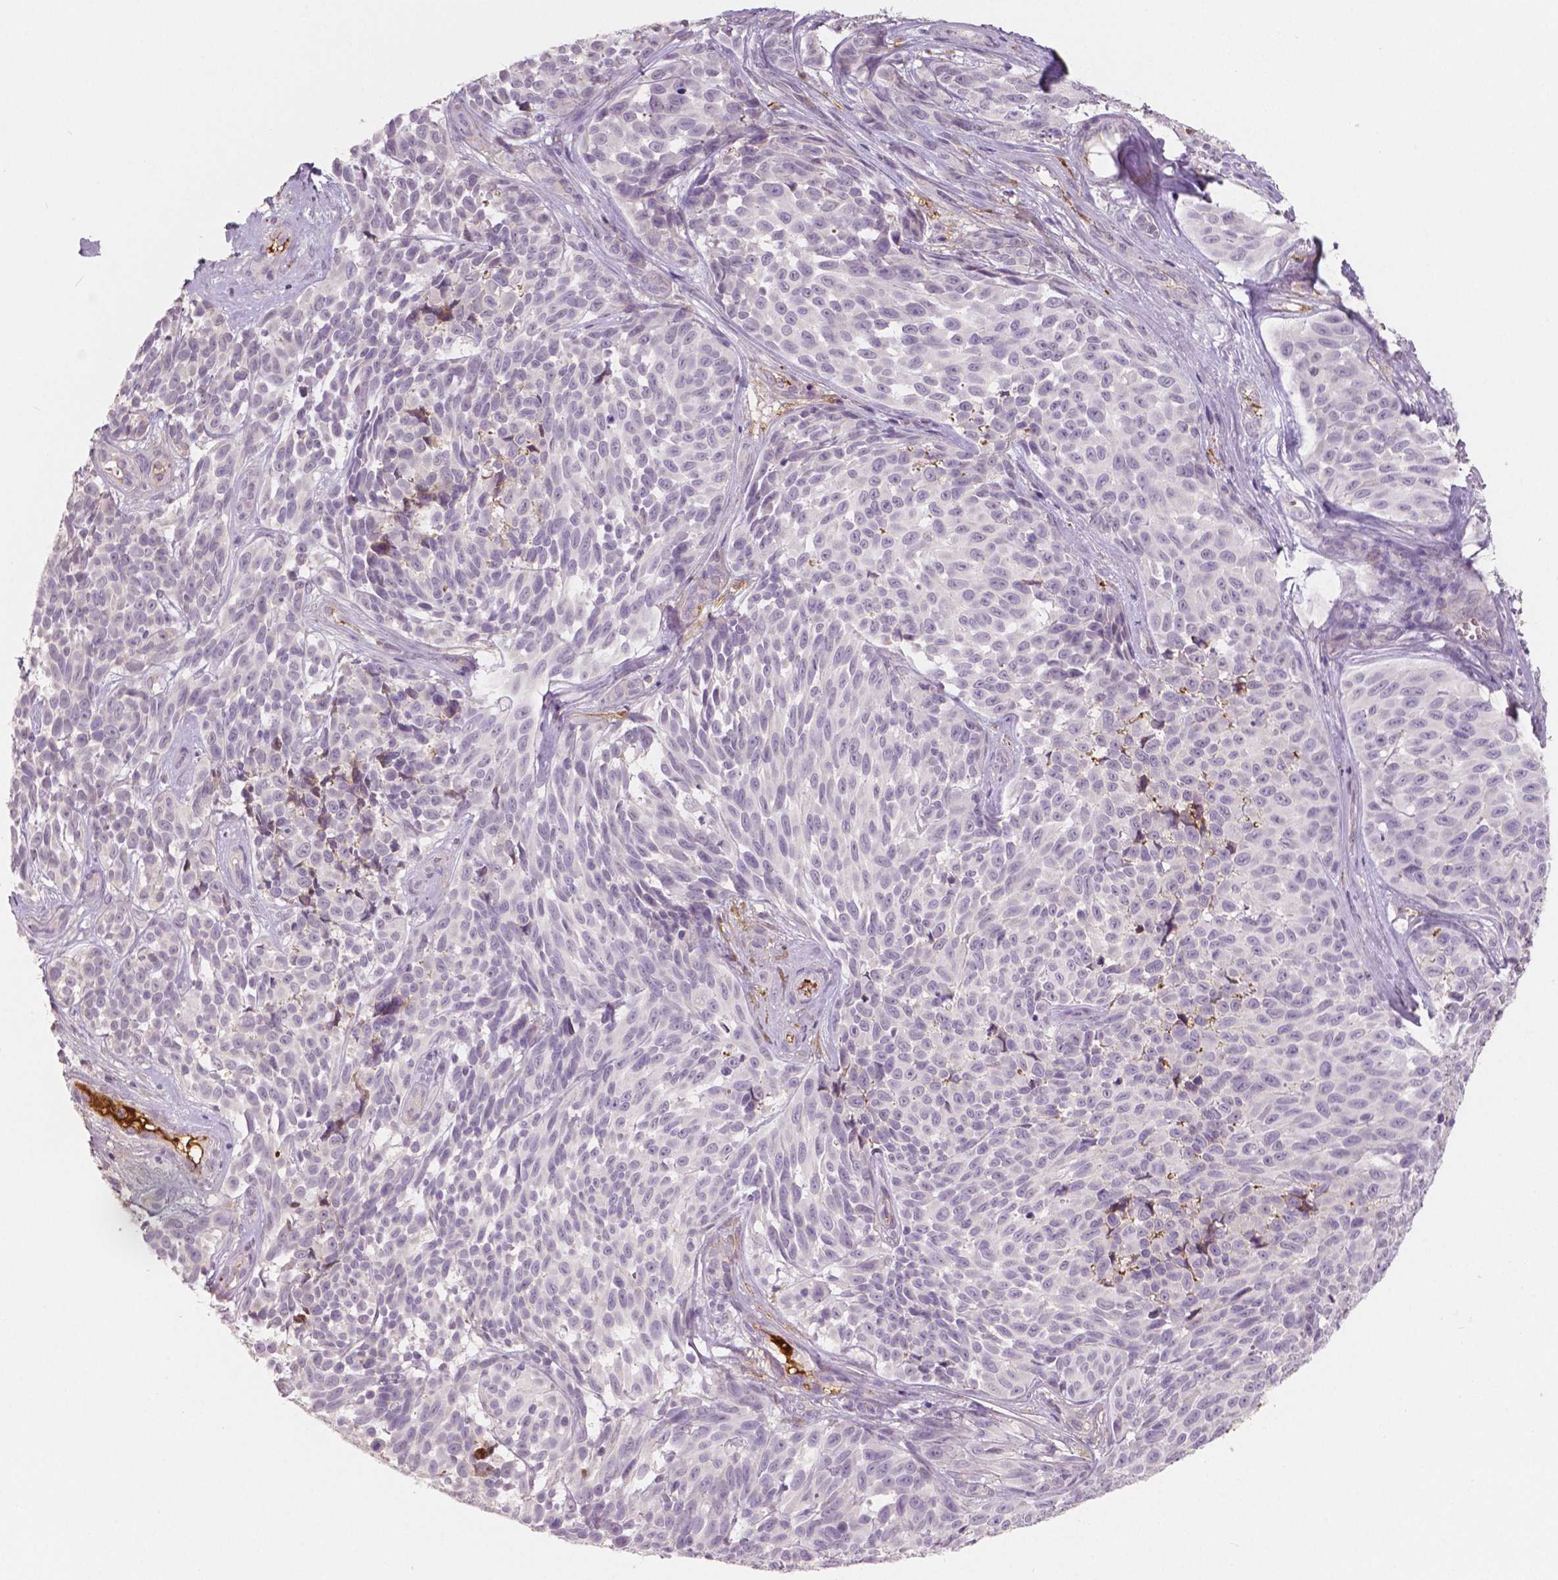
{"staining": {"intensity": "negative", "quantity": "none", "location": "none"}, "tissue": "melanoma", "cell_type": "Tumor cells", "image_type": "cancer", "snomed": [{"axis": "morphology", "description": "Malignant melanoma, NOS"}, {"axis": "topography", "description": "Skin"}], "caption": "The photomicrograph reveals no staining of tumor cells in melanoma. (DAB IHC, high magnification).", "gene": "APOA4", "patient": {"sex": "female", "age": 88}}